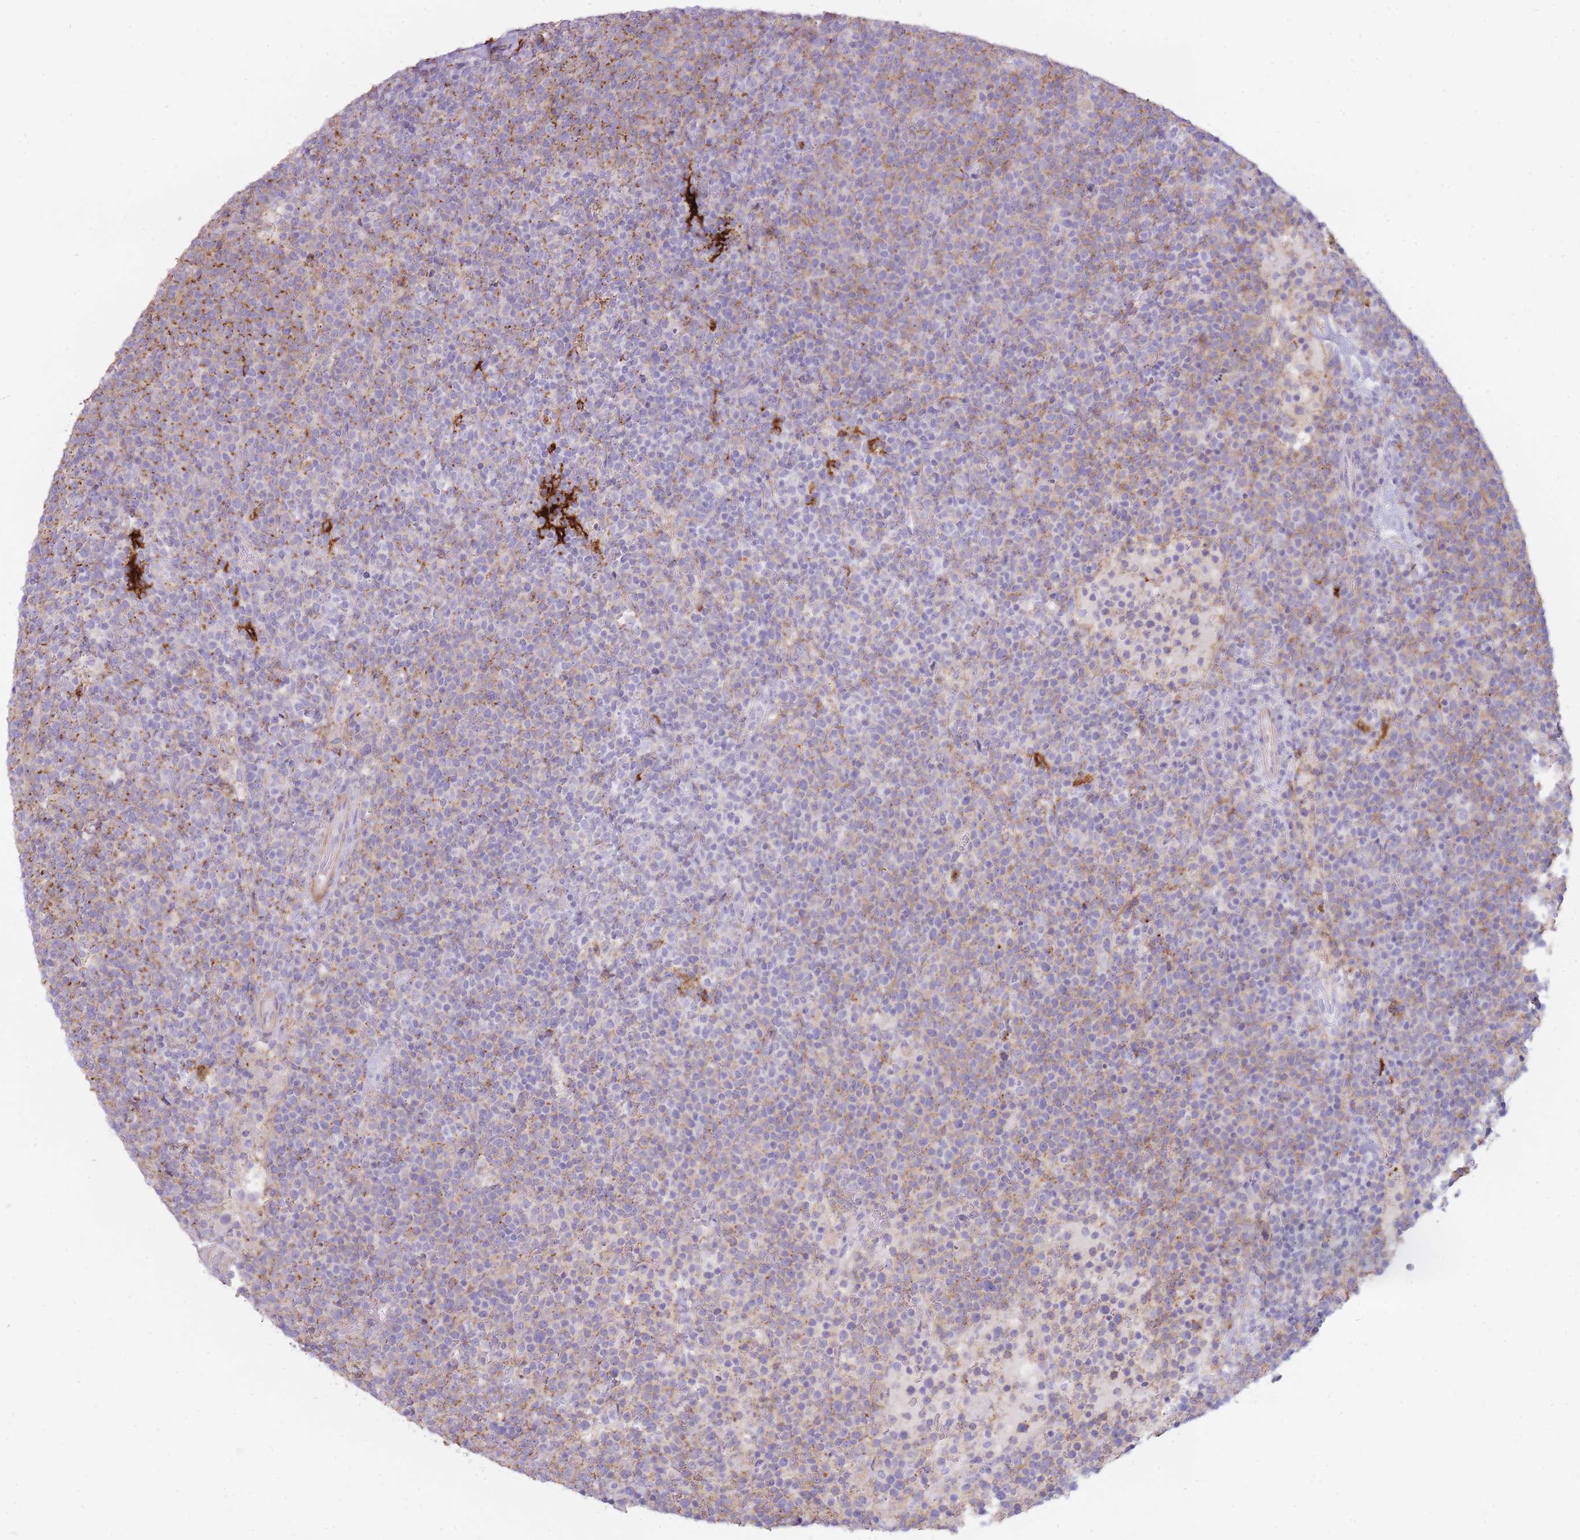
{"staining": {"intensity": "negative", "quantity": "none", "location": "none"}, "tissue": "lymphoma", "cell_type": "Tumor cells", "image_type": "cancer", "snomed": [{"axis": "morphology", "description": "Malignant lymphoma, non-Hodgkin's type, High grade"}, {"axis": "topography", "description": "Lymph node"}], "caption": "DAB immunohistochemical staining of human lymphoma displays no significant expression in tumor cells.", "gene": "UTP14A", "patient": {"sex": "male", "age": 61}}